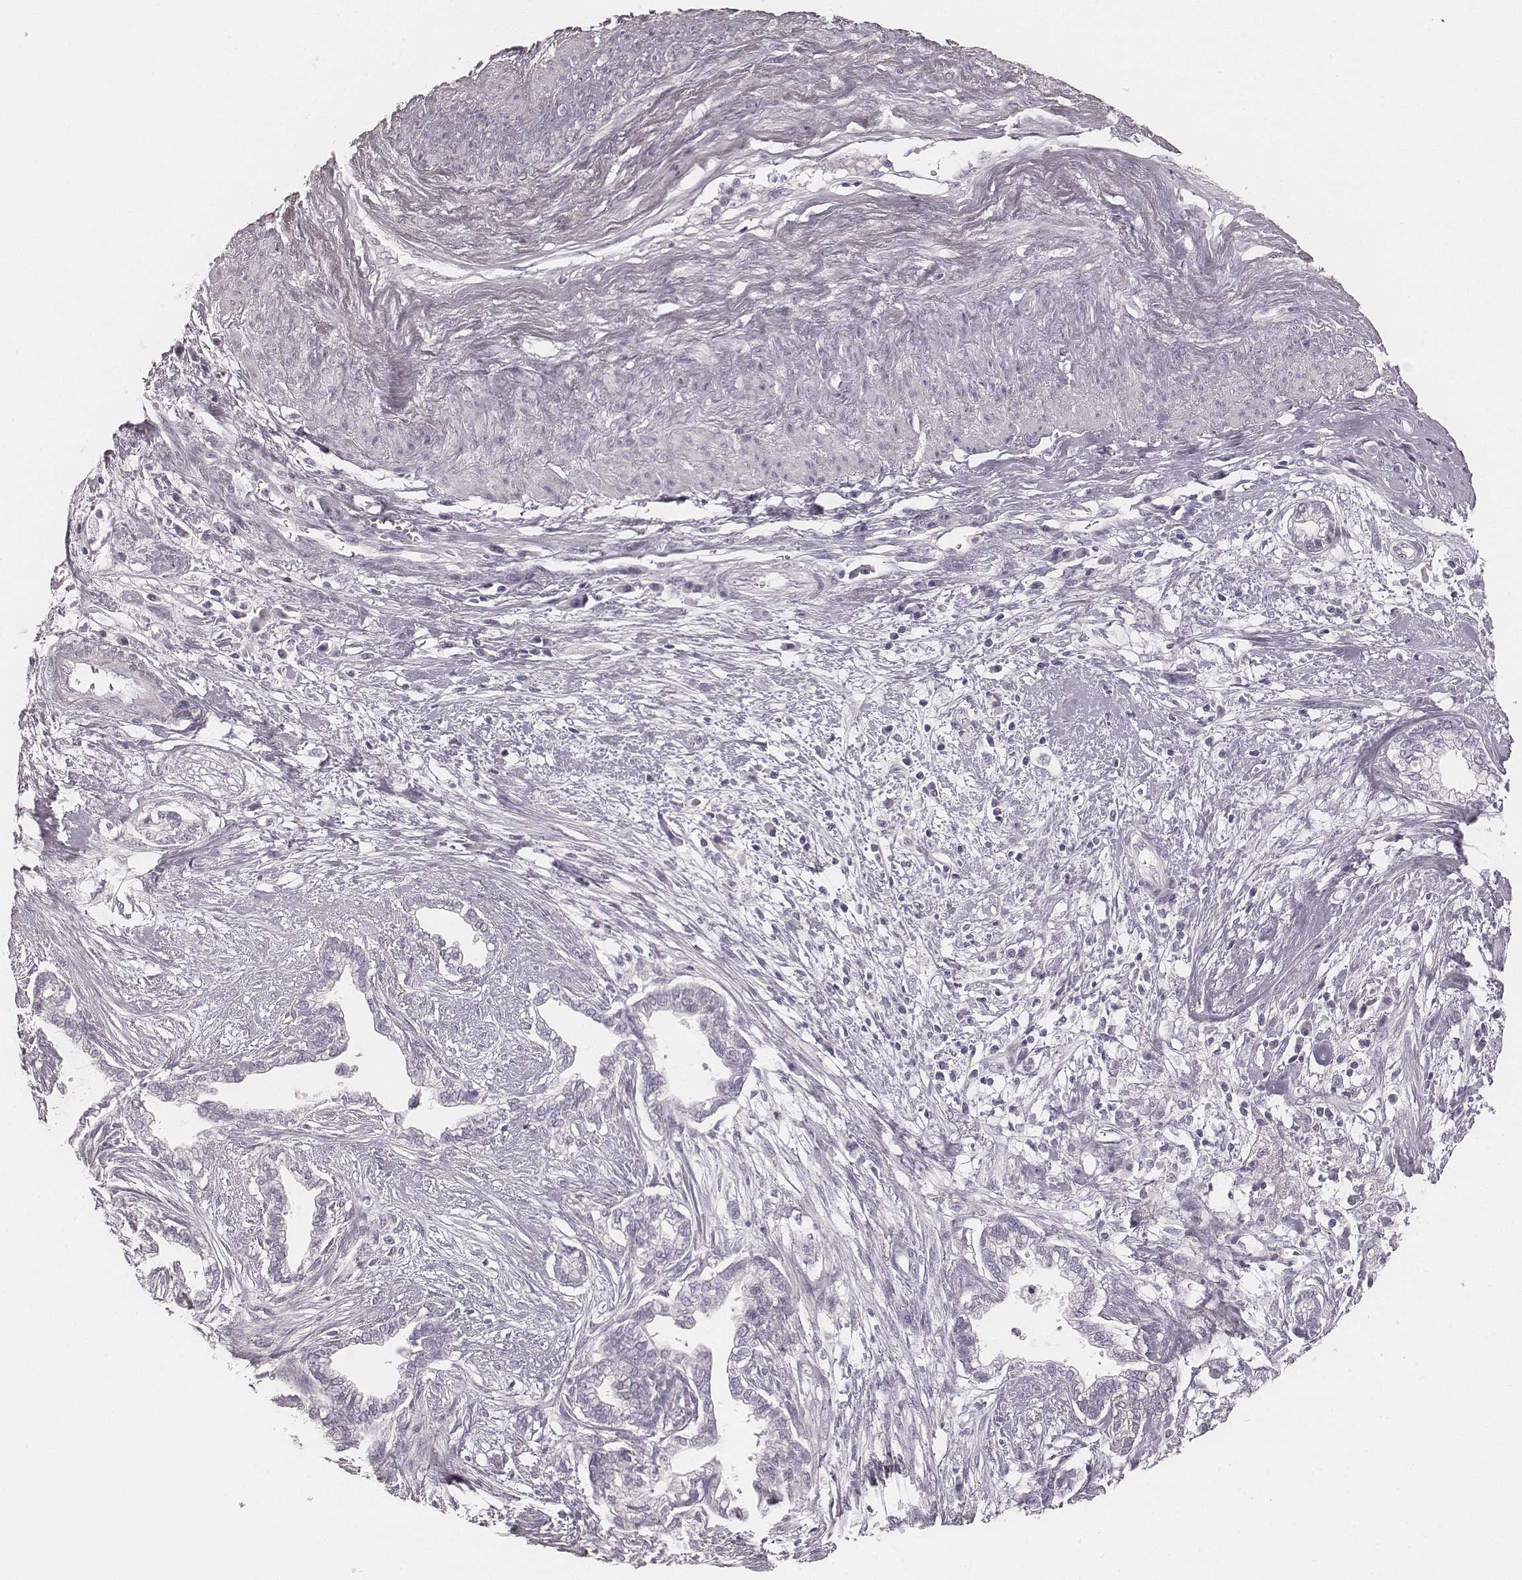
{"staining": {"intensity": "negative", "quantity": "none", "location": "none"}, "tissue": "cervical cancer", "cell_type": "Tumor cells", "image_type": "cancer", "snomed": [{"axis": "morphology", "description": "Adenocarcinoma, NOS"}, {"axis": "topography", "description": "Cervix"}], "caption": "Micrograph shows no protein staining in tumor cells of cervical cancer tissue. (Stains: DAB (3,3'-diaminobenzidine) IHC with hematoxylin counter stain, Microscopy: brightfield microscopy at high magnification).", "gene": "KRT31", "patient": {"sex": "female", "age": 62}}